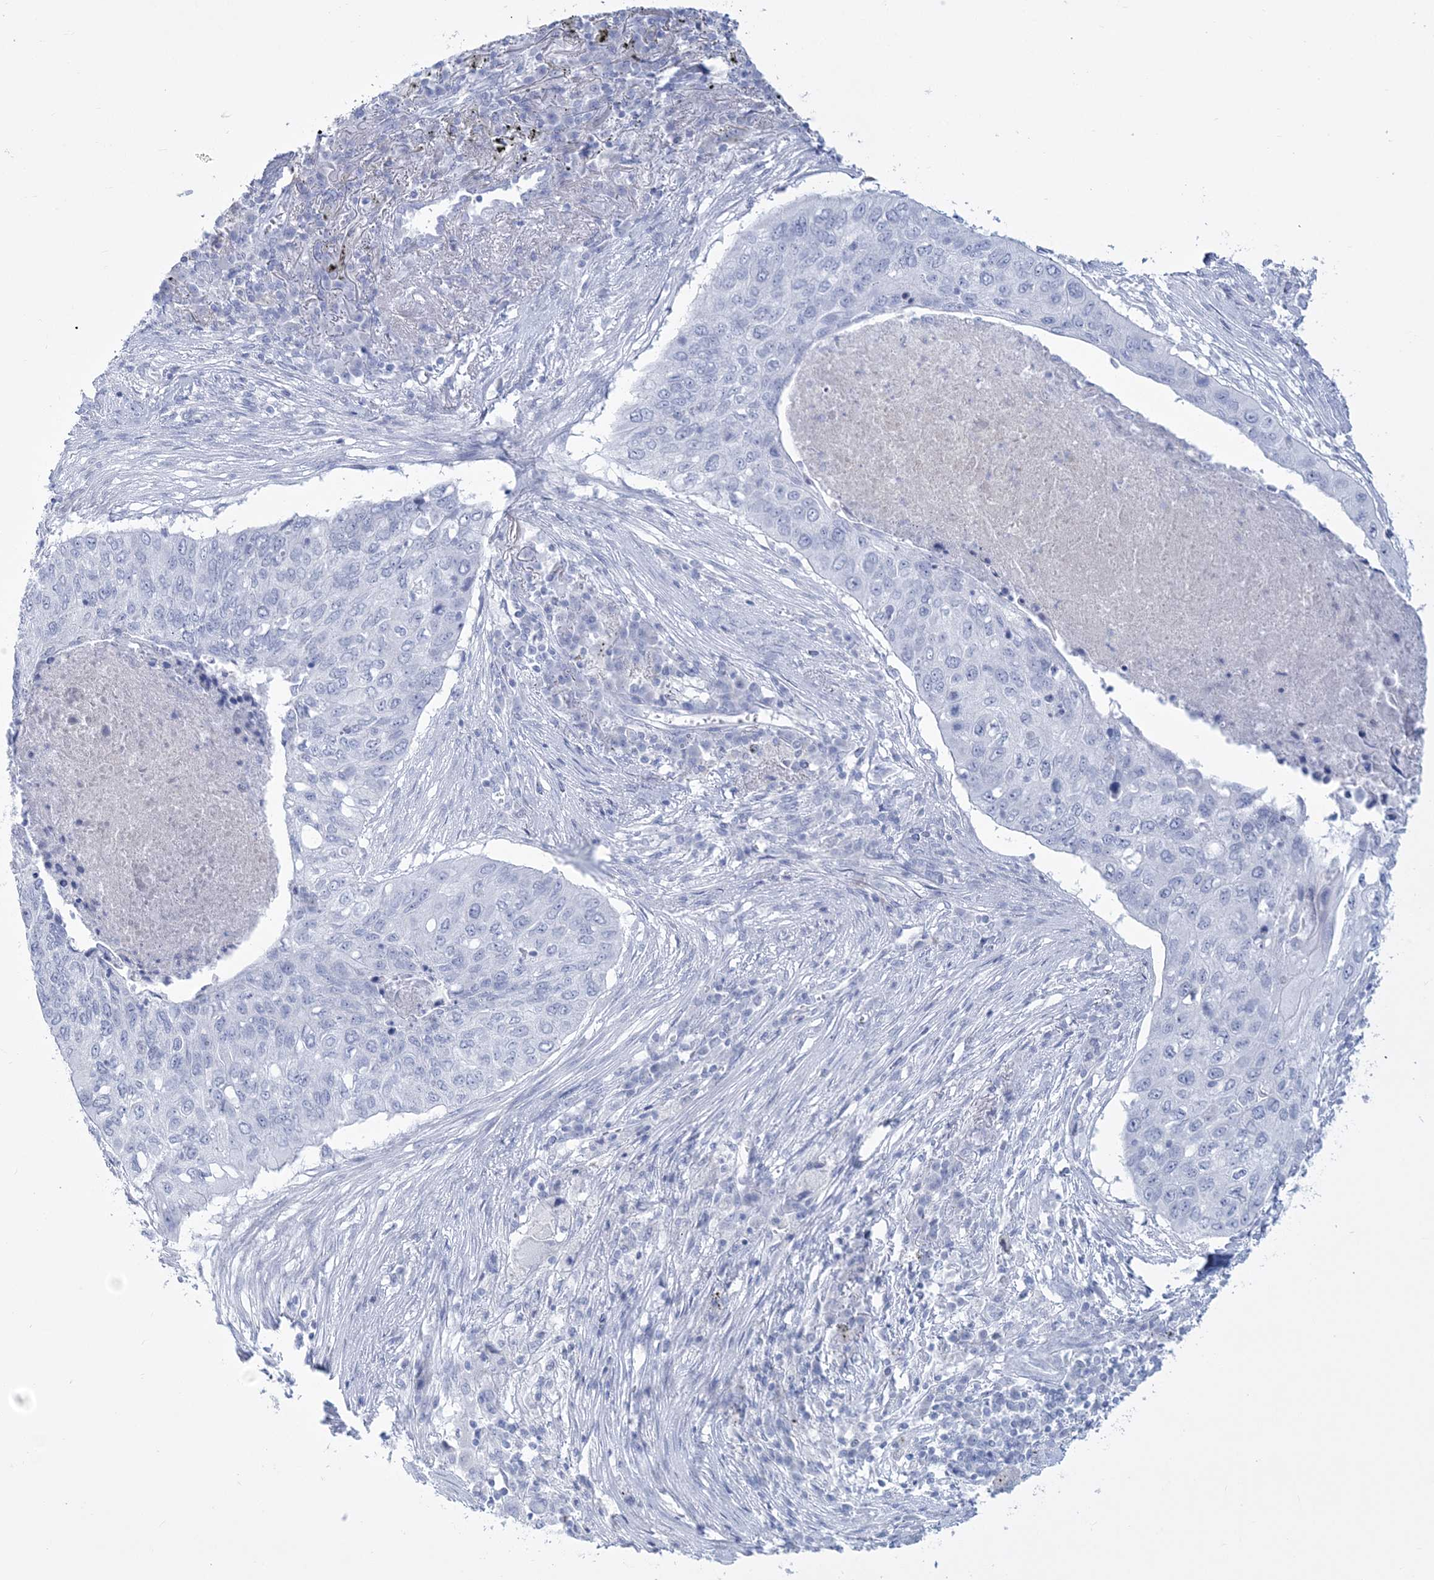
{"staining": {"intensity": "negative", "quantity": "none", "location": "none"}, "tissue": "lung cancer", "cell_type": "Tumor cells", "image_type": "cancer", "snomed": [{"axis": "morphology", "description": "Squamous cell carcinoma, NOS"}, {"axis": "topography", "description": "Lung"}], "caption": "This is an IHC photomicrograph of lung cancer. There is no expression in tumor cells.", "gene": "RBP2", "patient": {"sex": "female", "age": 63}}